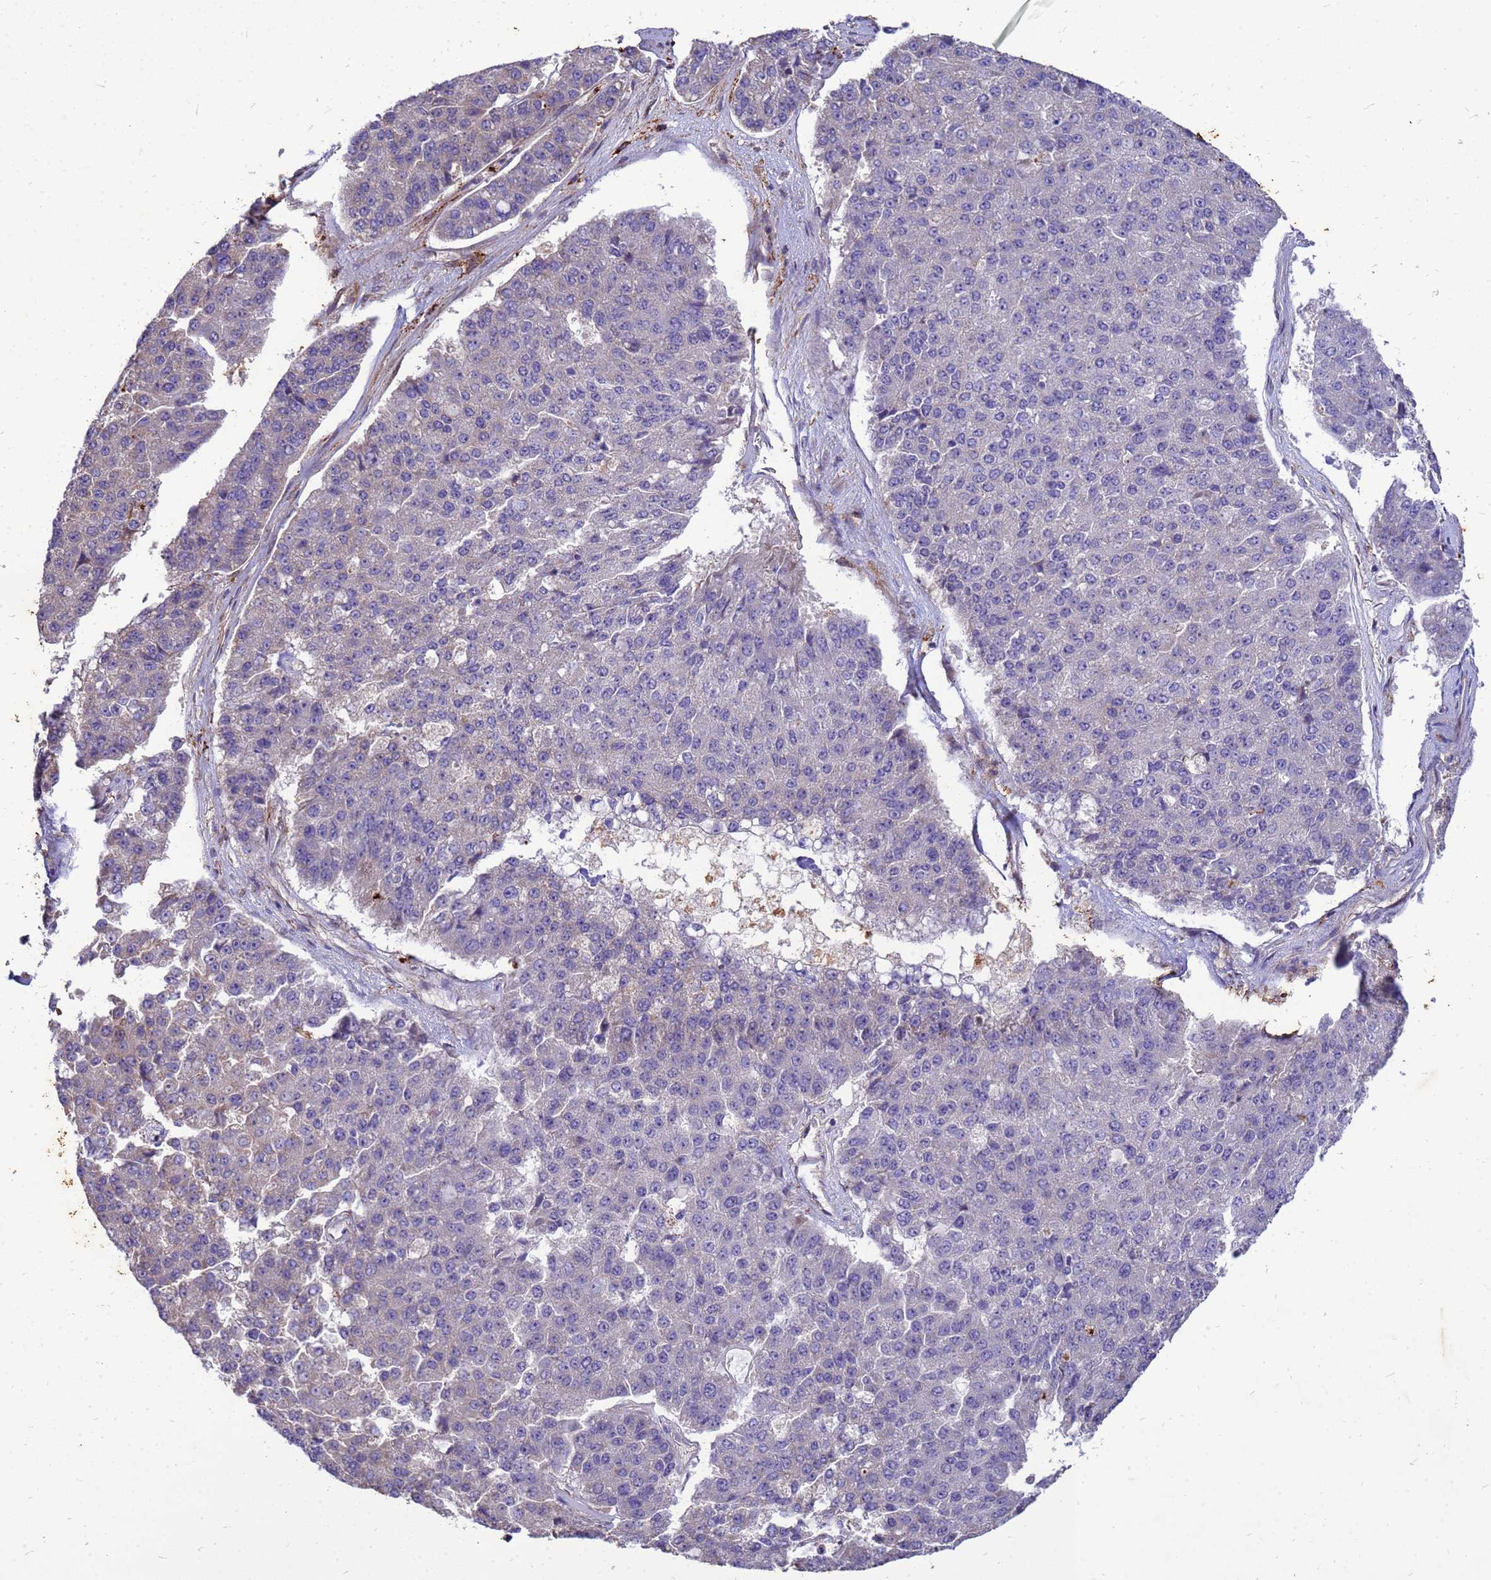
{"staining": {"intensity": "negative", "quantity": "none", "location": "none"}, "tissue": "pancreatic cancer", "cell_type": "Tumor cells", "image_type": "cancer", "snomed": [{"axis": "morphology", "description": "Adenocarcinoma, NOS"}, {"axis": "topography", "description": "Pancreas"}], "caption": "This is an immunohistochemistry image of adenocarcinoma (pancreatic). There is no expression in tumor cells.", "gene": "RNF215", "patient": {"sex": "male", "age": 50}}